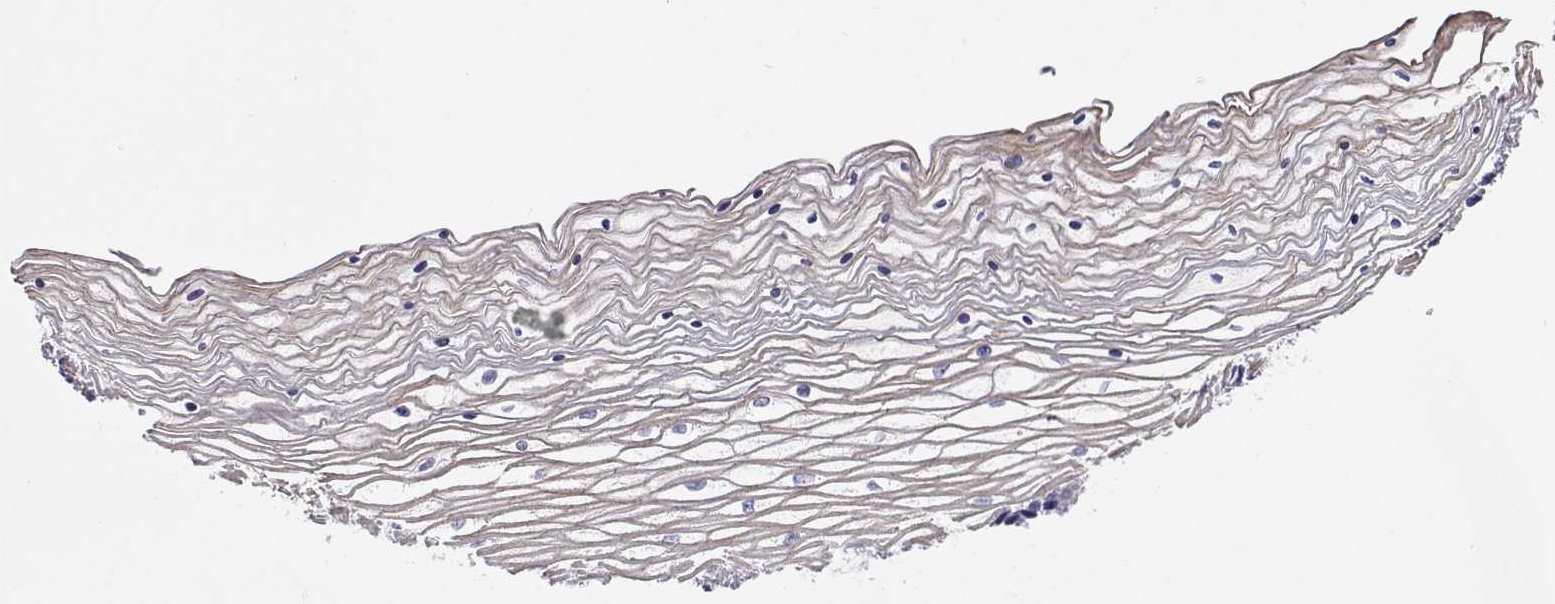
{"staining": {"intensity": "negative", "quantity": "none", "location": "none"}, "tissue": "vagina", "cell_type": "Squamous epithelial cells", "image_type": "normal", "snomed": [{"axis": "morphology", "description": "Normal tissue, NOS"}, {"axis": "topography", "description": "Vagina"}], "caption": "This is an immunohistochemistry histopathology image of benign vagina. There is no staining in squamous epithelial cells.", "gene": "UMODL1", "patient": {"sex": "female", "age": 45}}